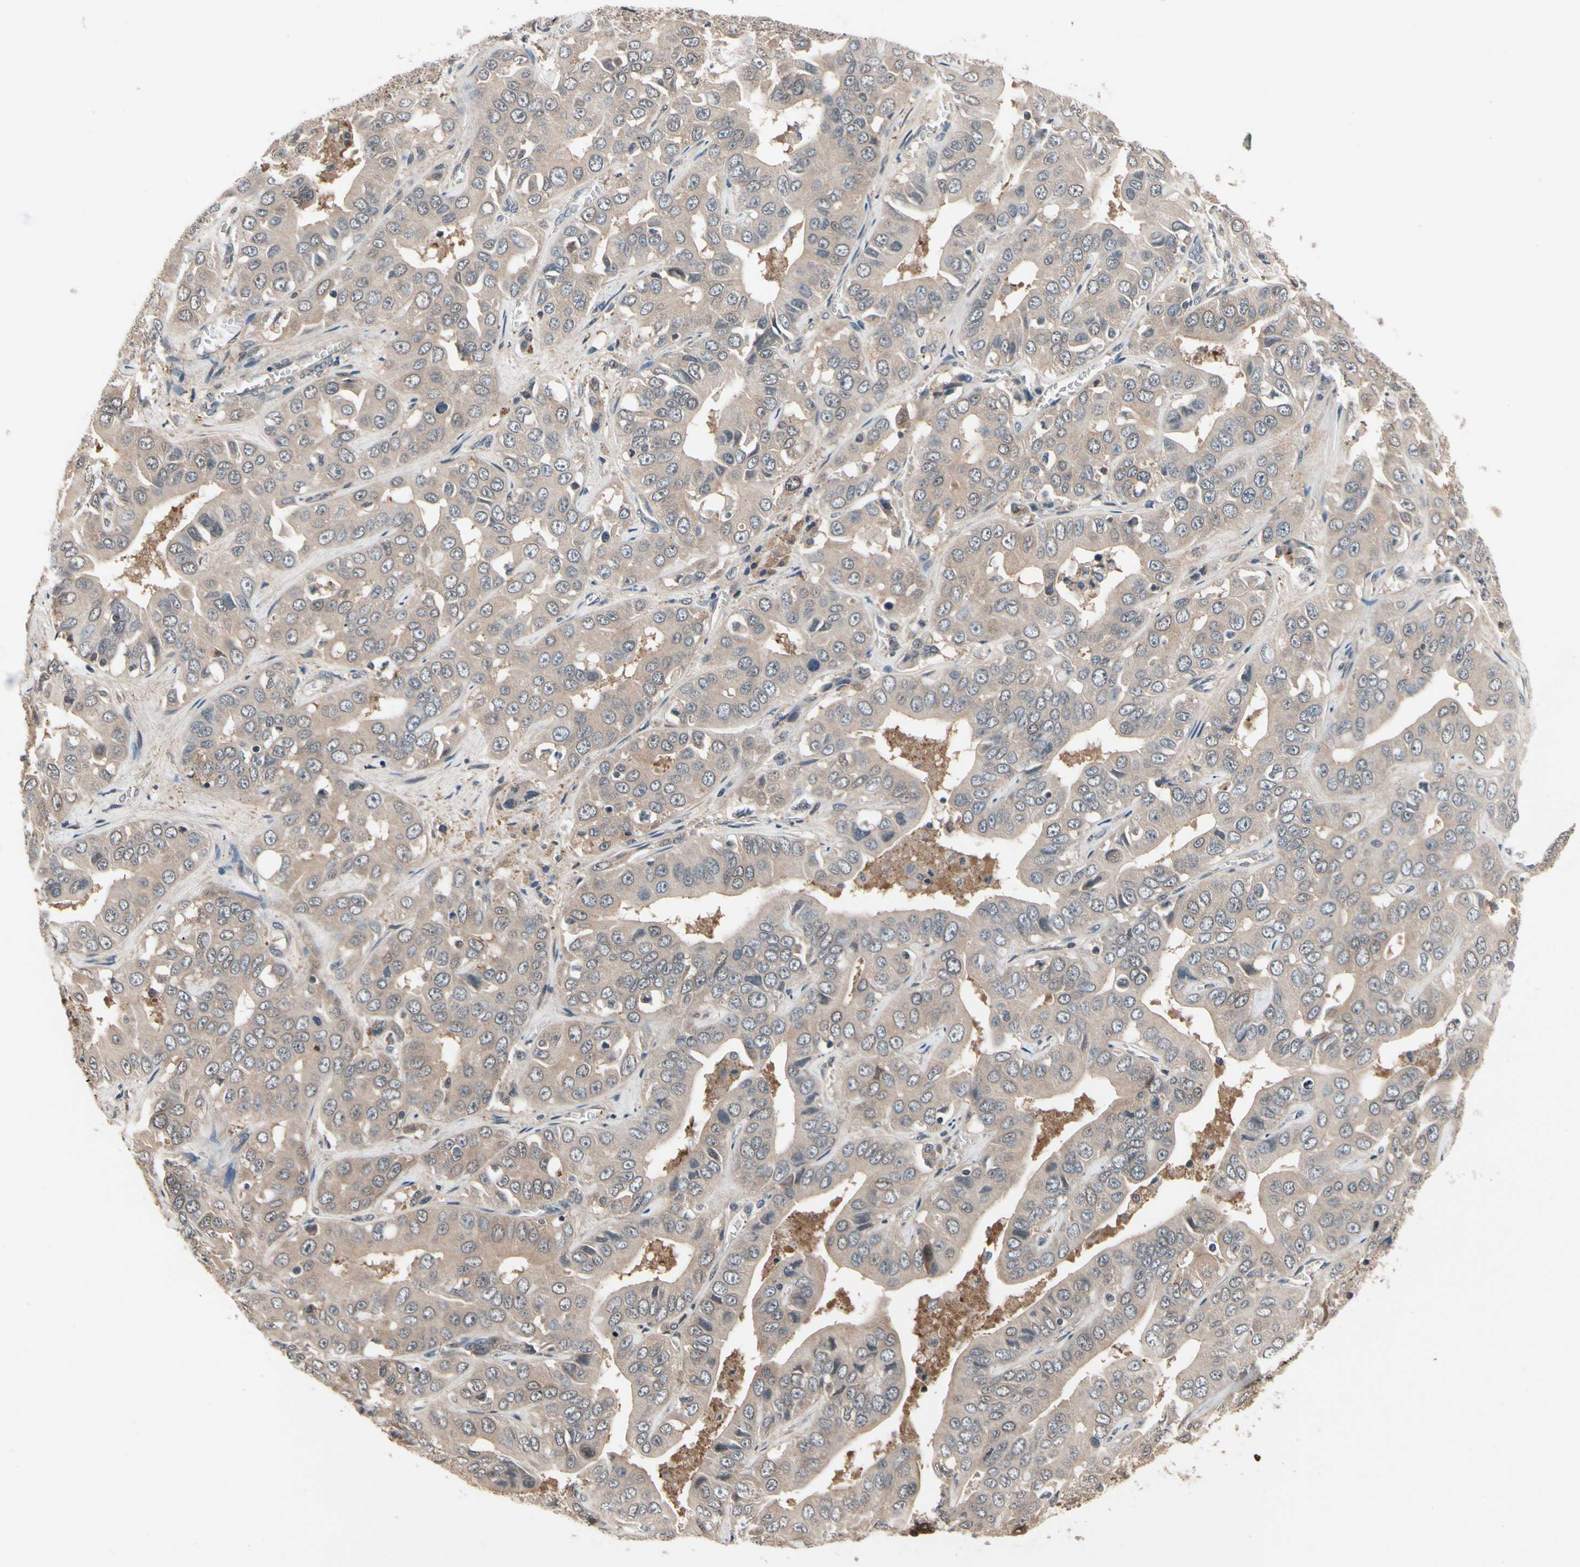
{"staining": {"intensity": "weak", "quantity": "25%-75%", "location": "cytoplasmic/membranous"}, "tissue": "liver cancer", "cell_type": "Tumor cells", "image_type": "cancer", "snomed": [{"axis": "morphology", "description": "Cholangiocarcinoma"}, {"axis": "topography", "description": "Liver"}], "caption": "Liver cancer stained for a protein (brown) reveals weak cytoplasmic/membranous positive staining in about 25%-75% of tumor cells.", "gene": "PRDX6", "patient": {"sex": "female", "age": 52}}